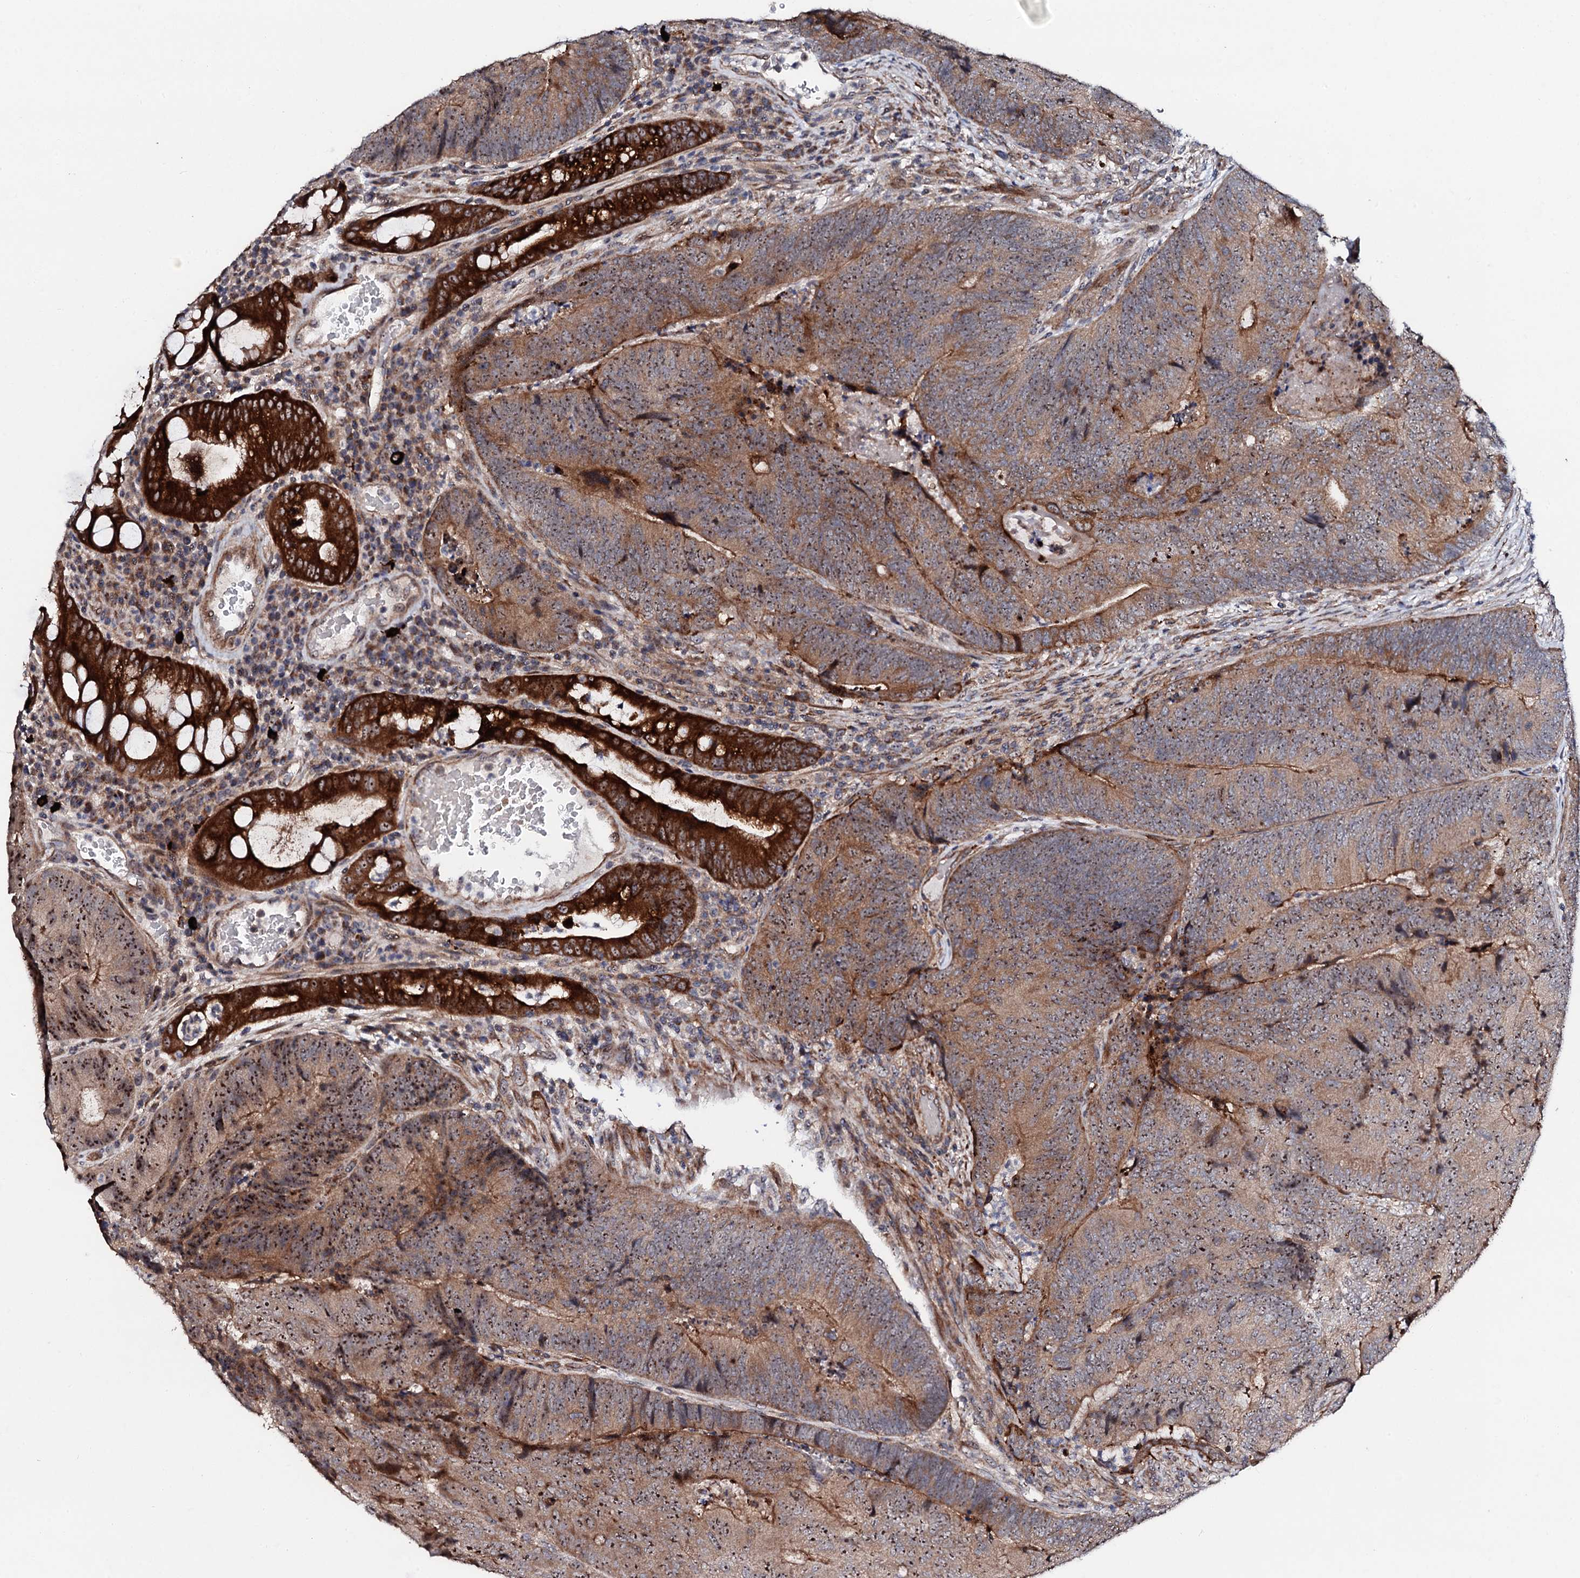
{"staining": {"intensity": "moderate", "quantity": ">75%", "location": "cytoplasmic/membranous,nuclear"}, "tissue": "colorectal cancer", "cell_type": "Tumor cells", "image_type": "cancer", "snomed": [{"axis": "morphology", "description": "Adenocarcinoma, NOS"}, {"axis": "topography", "description": "Colon"}], "caption": "Protein expression analysis of colorectal cancer shows moderate cytoplasmic/membranous and nuclear expression in approximately >75% of tumor cells.", "gene": "GTPBP4", "patient": {"sex": "female", "age": 67}}